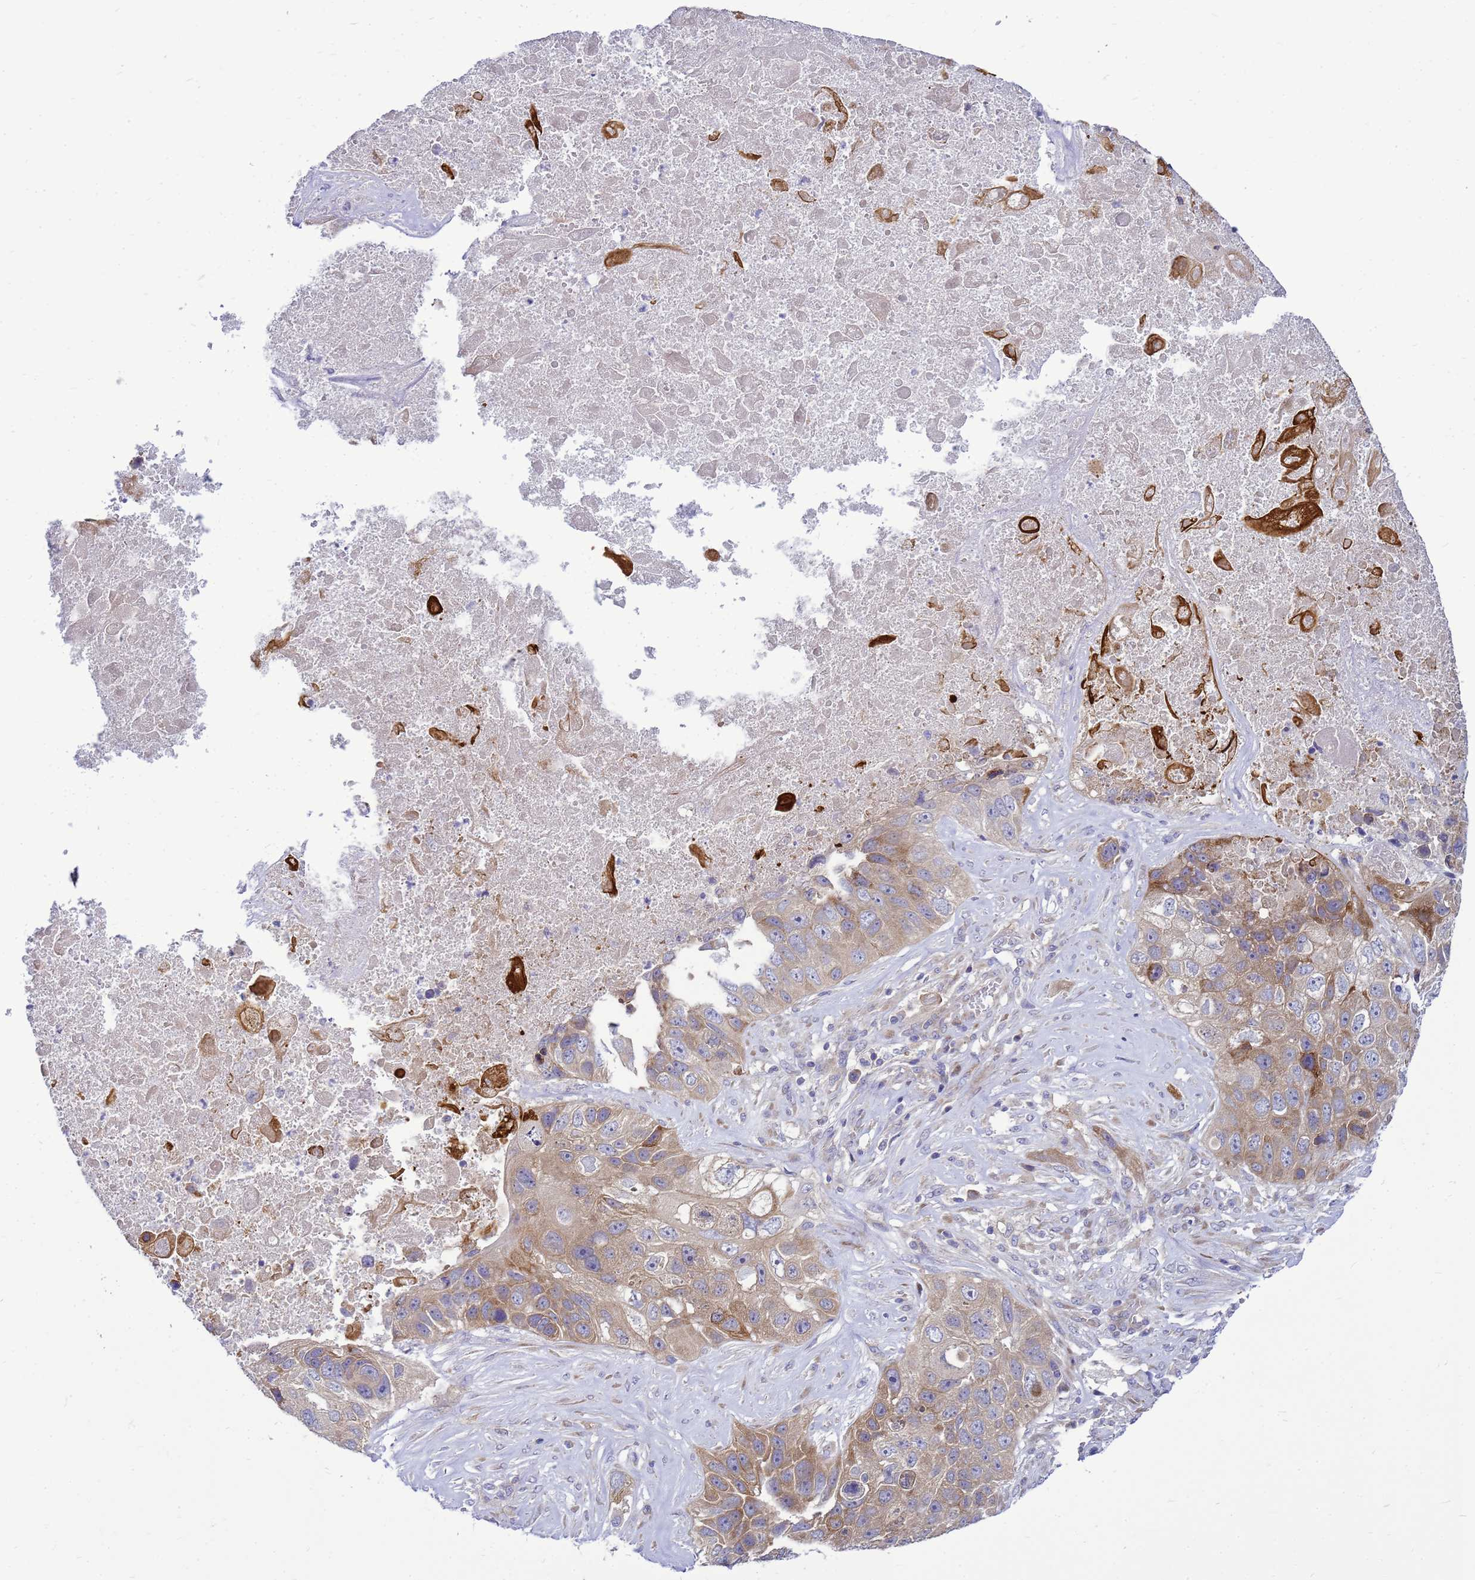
{"staining": {"intensity": "moderate", "quantity": ">75%", "location": "cytoplasmic/membranous"}, "tissue": "lung cancer", "cell_type": "Tumor cells", "image_type": "cancer", "snomed": [{"axis": "morphology", "description": "Squamous cell carcinoma, NOS"}, {"axis": "topography", "description": "Lung"}], "caption": "Tumor cells display medium levels of moderate cytoplasmic/membranous positivity in approximately >75% of cells in human lung squamous cell carcinoma. The staining was performed using DAB (3,3'-diaminobenzidine) to visualize the protein expression in brown, while the nuclei were stained in blue with hematoxylin (Magnification: 20x).", "gene": "MON1B", "patient": {"sex": "male", "age": 61}}